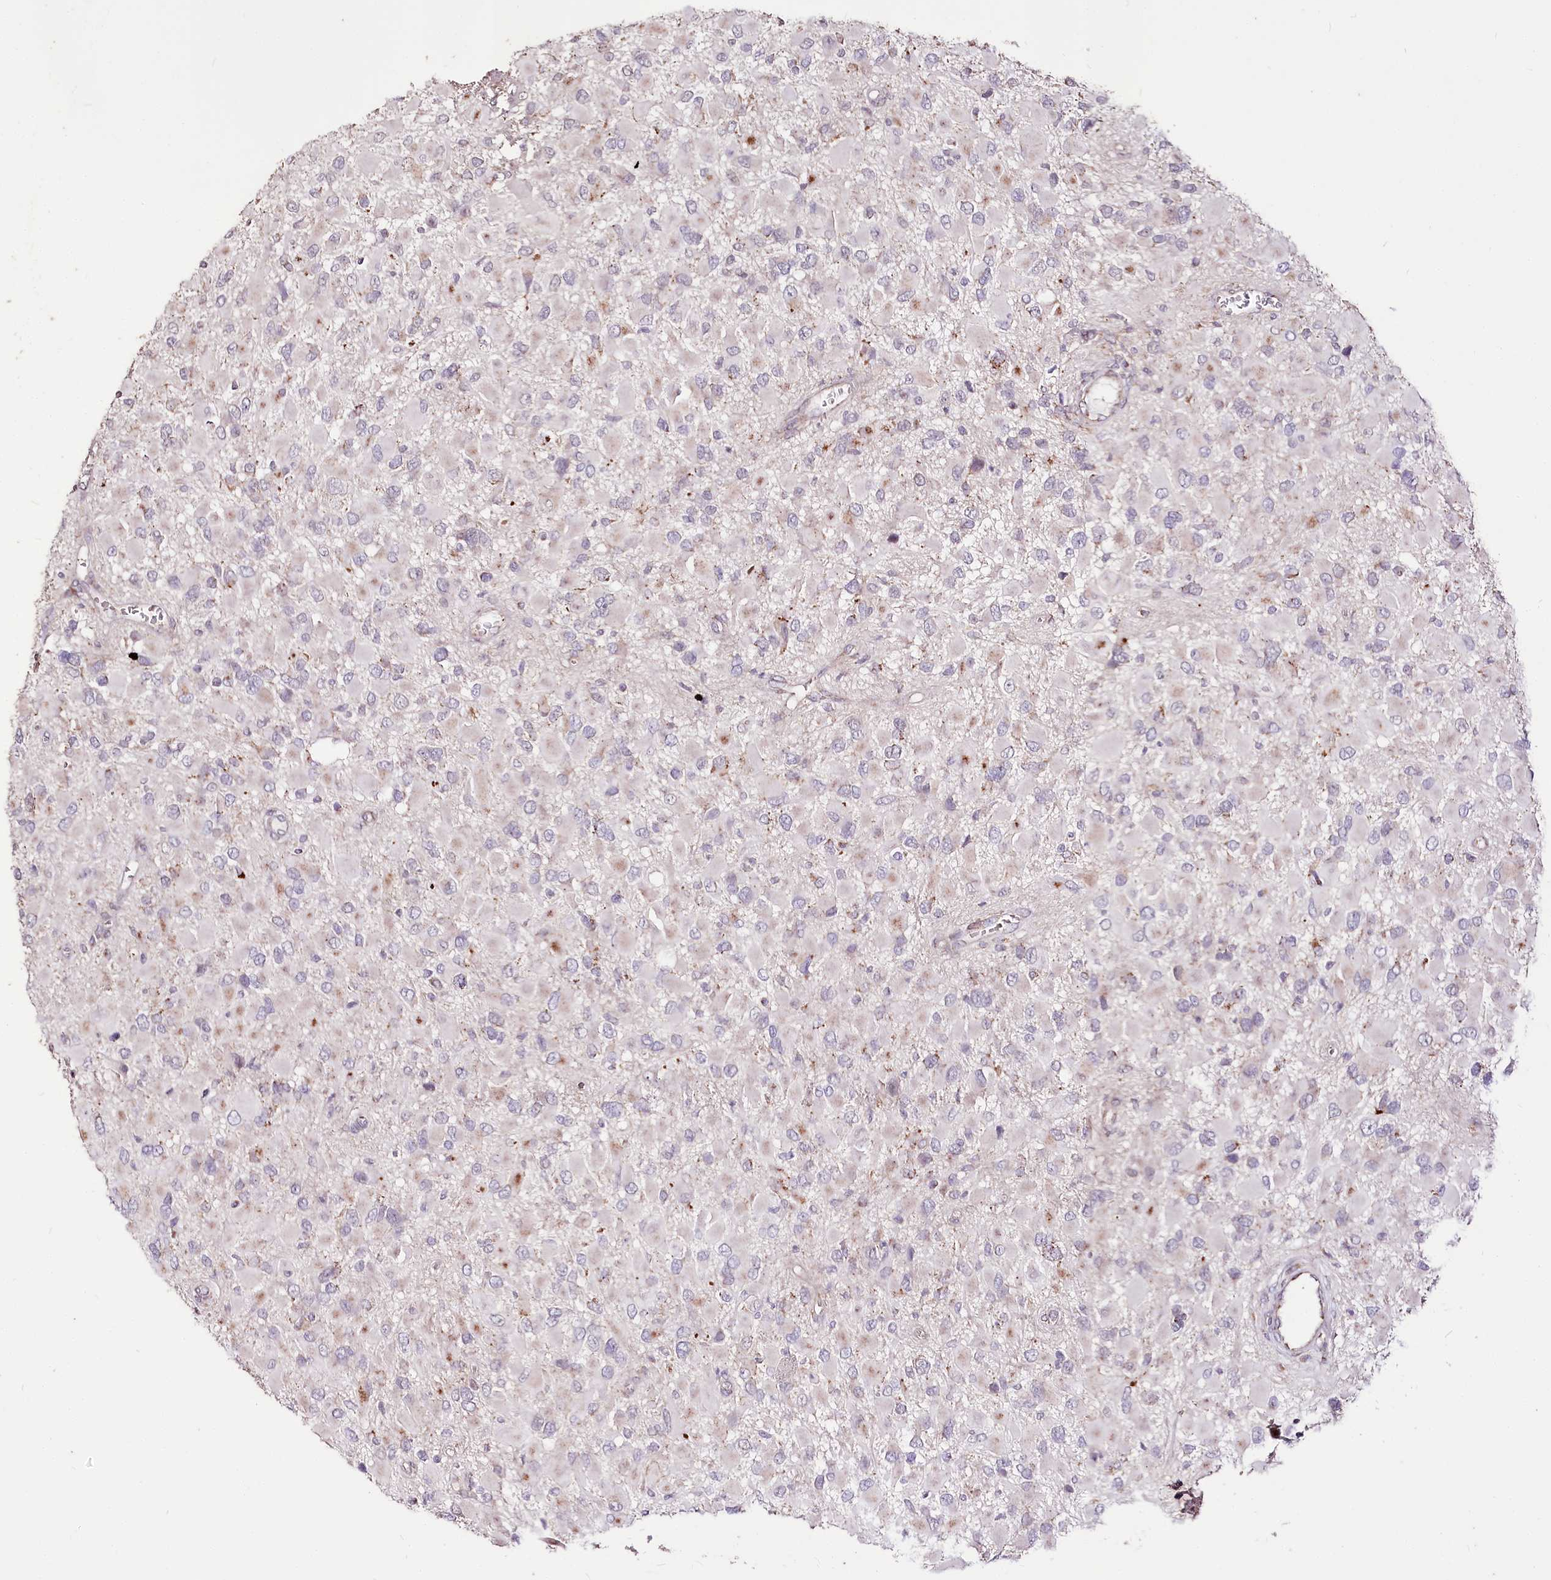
{"staining": {"intensity": "negative", "quantity": "none", "location": "none"}, "tissue": "glioma", "cell_type": "Tumor cells", "image_type": "cancer", "snomed": [{"axis": "morphology", "description": "Glioma, malignant, High grade"}, {"axis": "topography", "description": "Brain"}], "caption": "DAB immunohistochemical staining of glioma demonstrates no significant staining in tumor cells. The staining was performed using DAB (3,3'-diaminobenzidine) to visualize the protein expression in brown, while the nuclei were stained in blue with hematoxylin (Magnification: 20x).", "gene": "CARD19", "patient": {"sex": "male", "age": 53}}